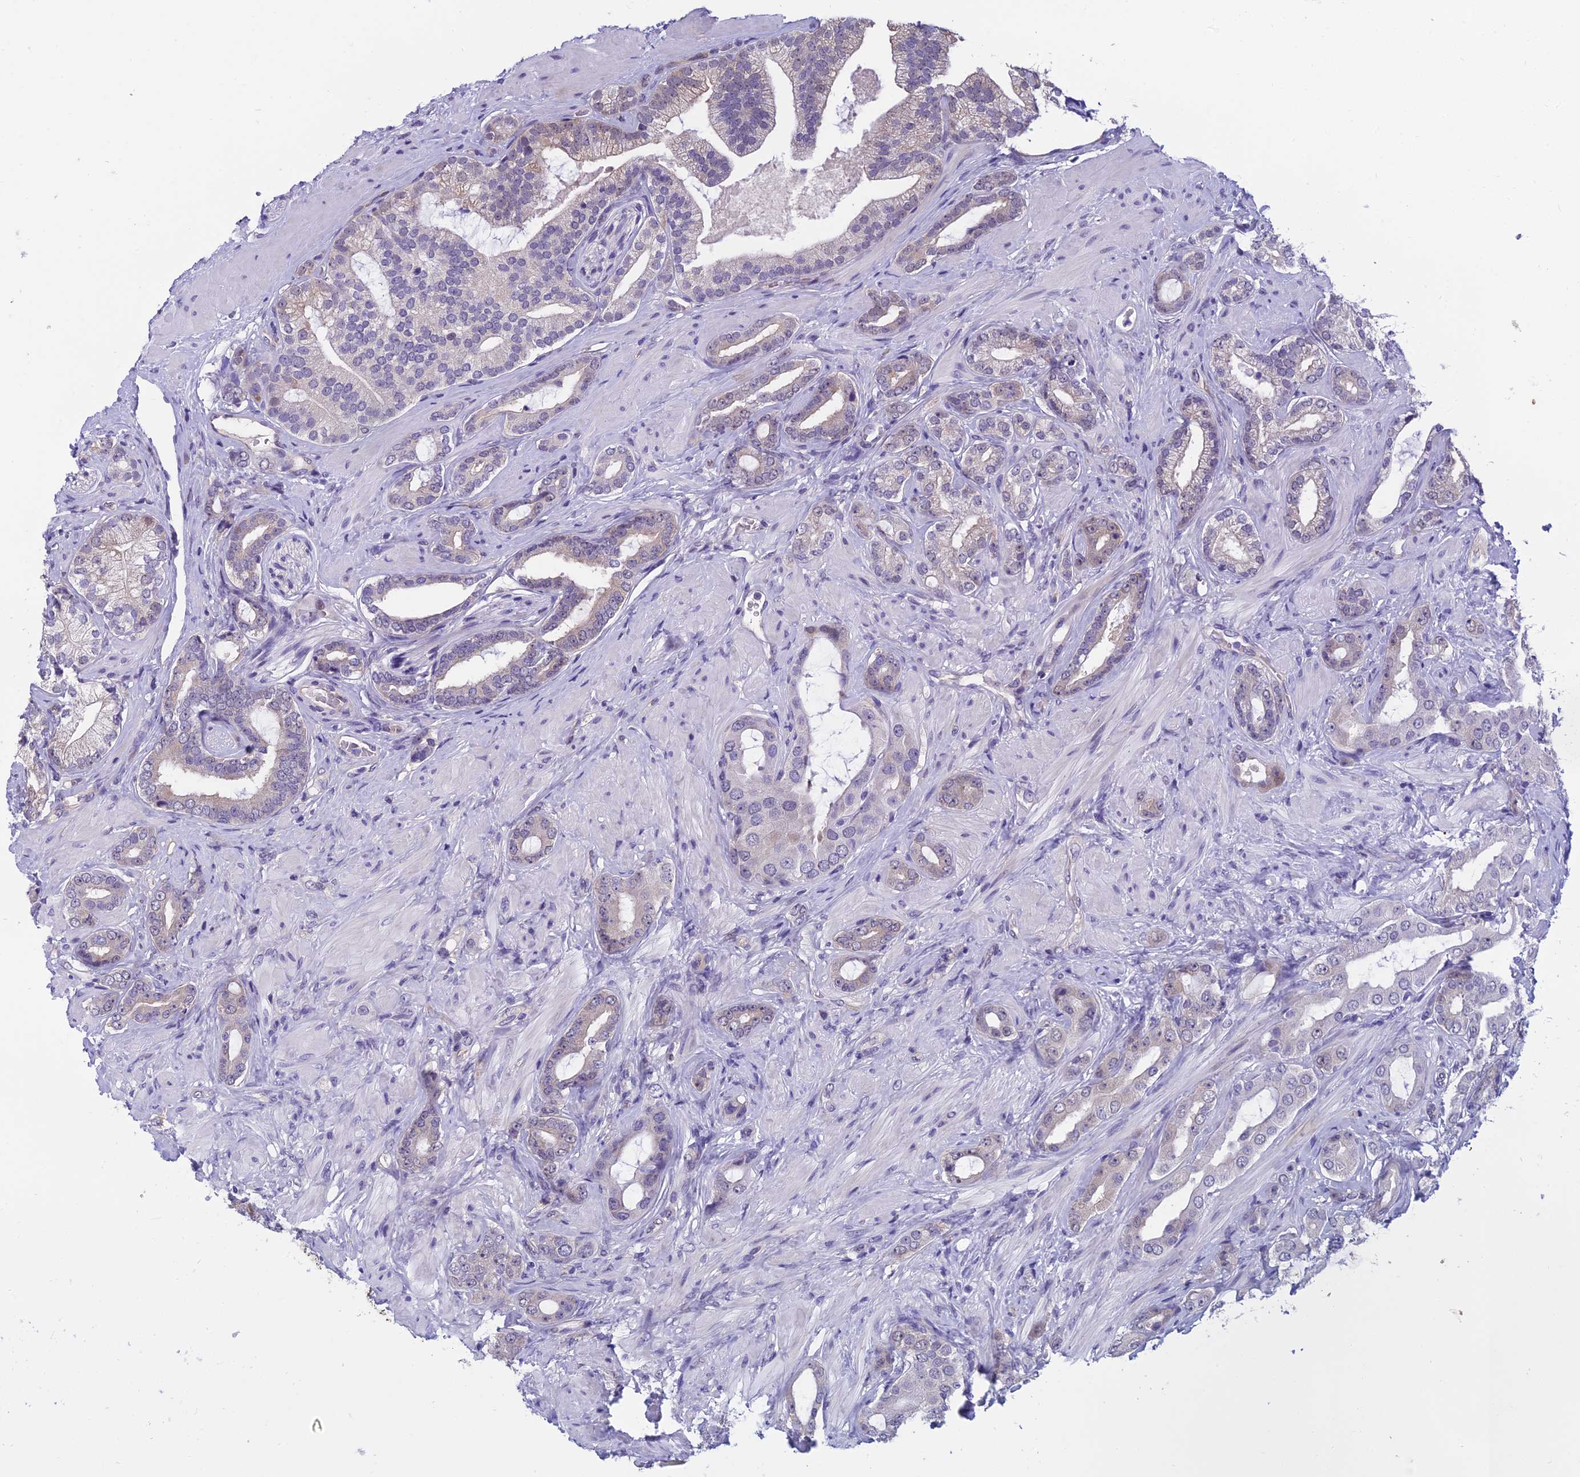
{"staining": {"intensity": "weak", "quantity": "<25%", "location": "cytoplasmic/membranous"}, "tissue": "prostate cancer", "cell_type": "Tumor cells", "image_type": "cancer", "snomed": [{"axis": "morphology", "description": "Adenocarcinoma, Low grade"}, {"axis": "topography", "description": "Prostate"}], "caption": "The micrograph reveals no significant positivity in tumor cells of prostate cancer. Nuclei are stained in blue.", "gene": "GRWD1", "patient": {"sex": "male", "age": 57}}